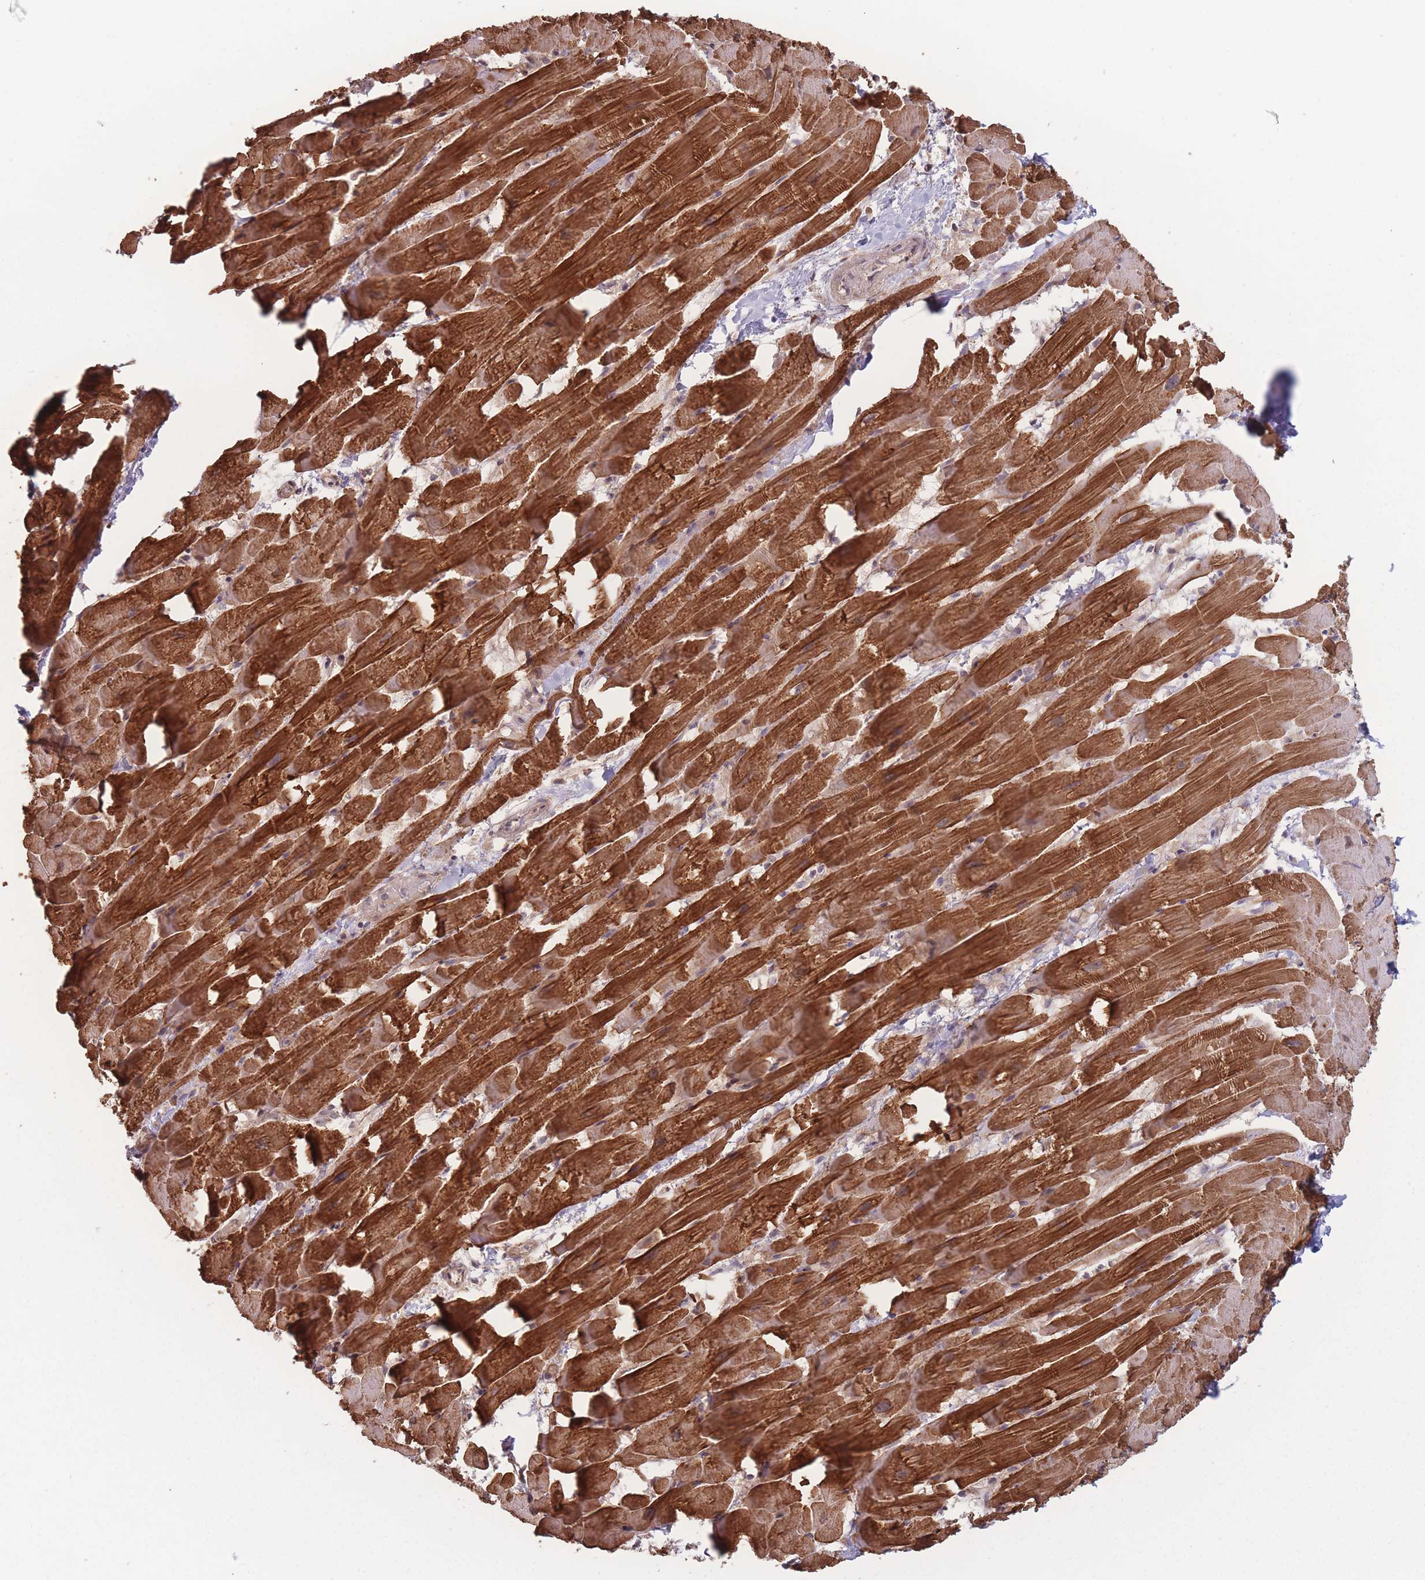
{"staining": {"intensity": "strong", "quantity": ">75%", "location": "cytoplasmic/membranous"}, "tissue": "heart muscle", "cell_type": "Cardiomyocytes", "image_type": "normal", "snomed": [{"axis": "morphology", "description": "Normal tissue, NOS"}, {"axis": "topography", "description": "Heart"}], "caption": "A brown stain shows strong cytoplasmic/membranous expression of a protein in cardiomyocytes of benign human heart muscle.", "gene": "RPS18", "patient": {"sex": "male", "age": 37}}